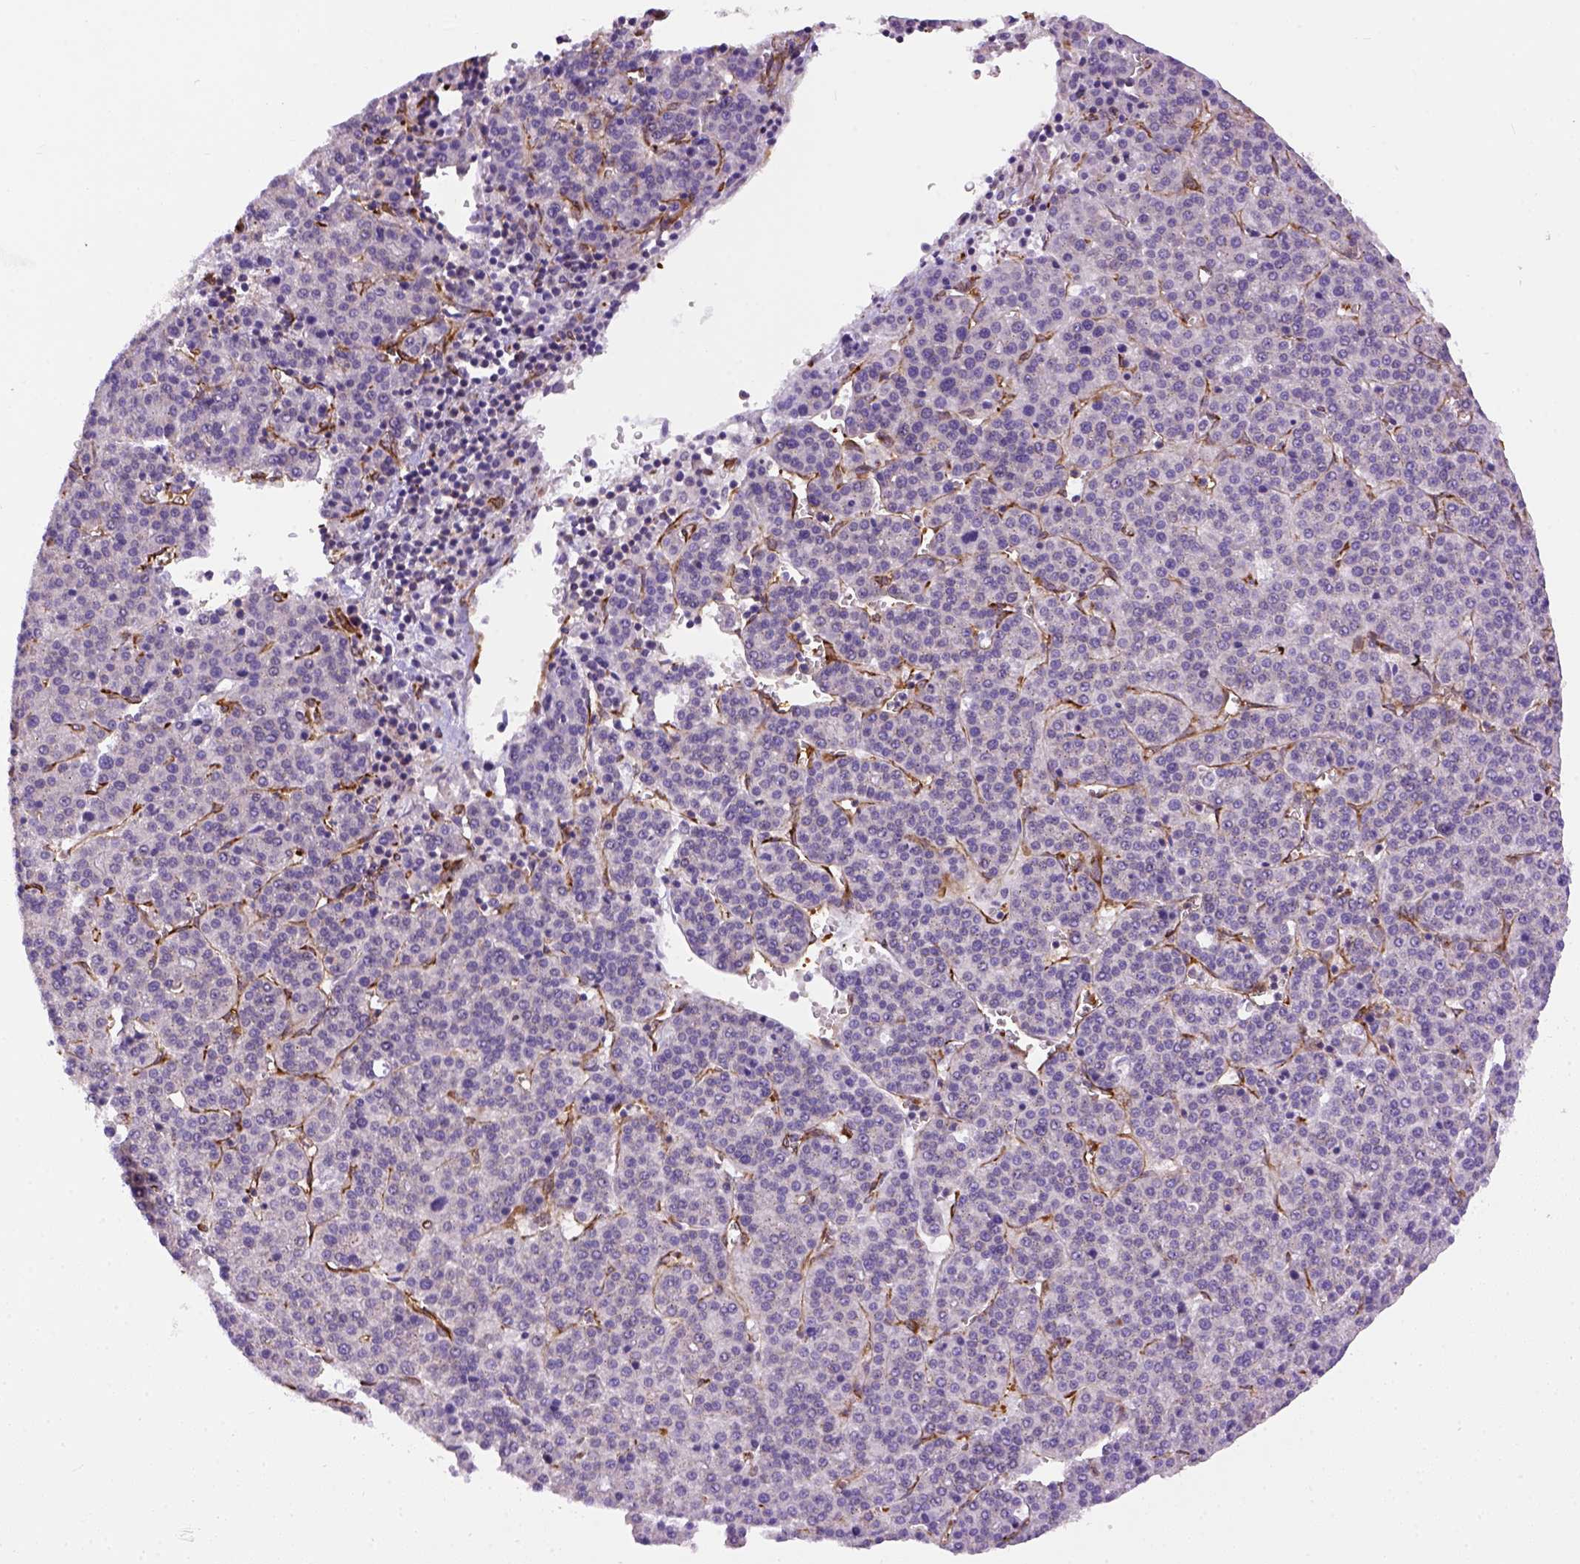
{"staining": {"intensity": "negative", "quantity": "none", "location": "none"}, "tissue": "liver cancer", "cell_type": "Tumor cells", "image_type": "cancer", "snomed": [{"axis": "morphology", "description": "Carcinoma, Hepatocellular, NOS"}, {"axis": "topography", "description": "Liver"}], "caption": "The photomicrograph displays no significant staining in tumor cells of hepatocellular carcinoma (liver). (Stains: DAB (3,3'-diaminobenzidine) immunohistochemistry (IHC) with hematoxylin counter stain, Microscopy: brightfield microscopy at high magnification).", "gene": "KAZN", "patient": {"sex": "female", "age": 58}}